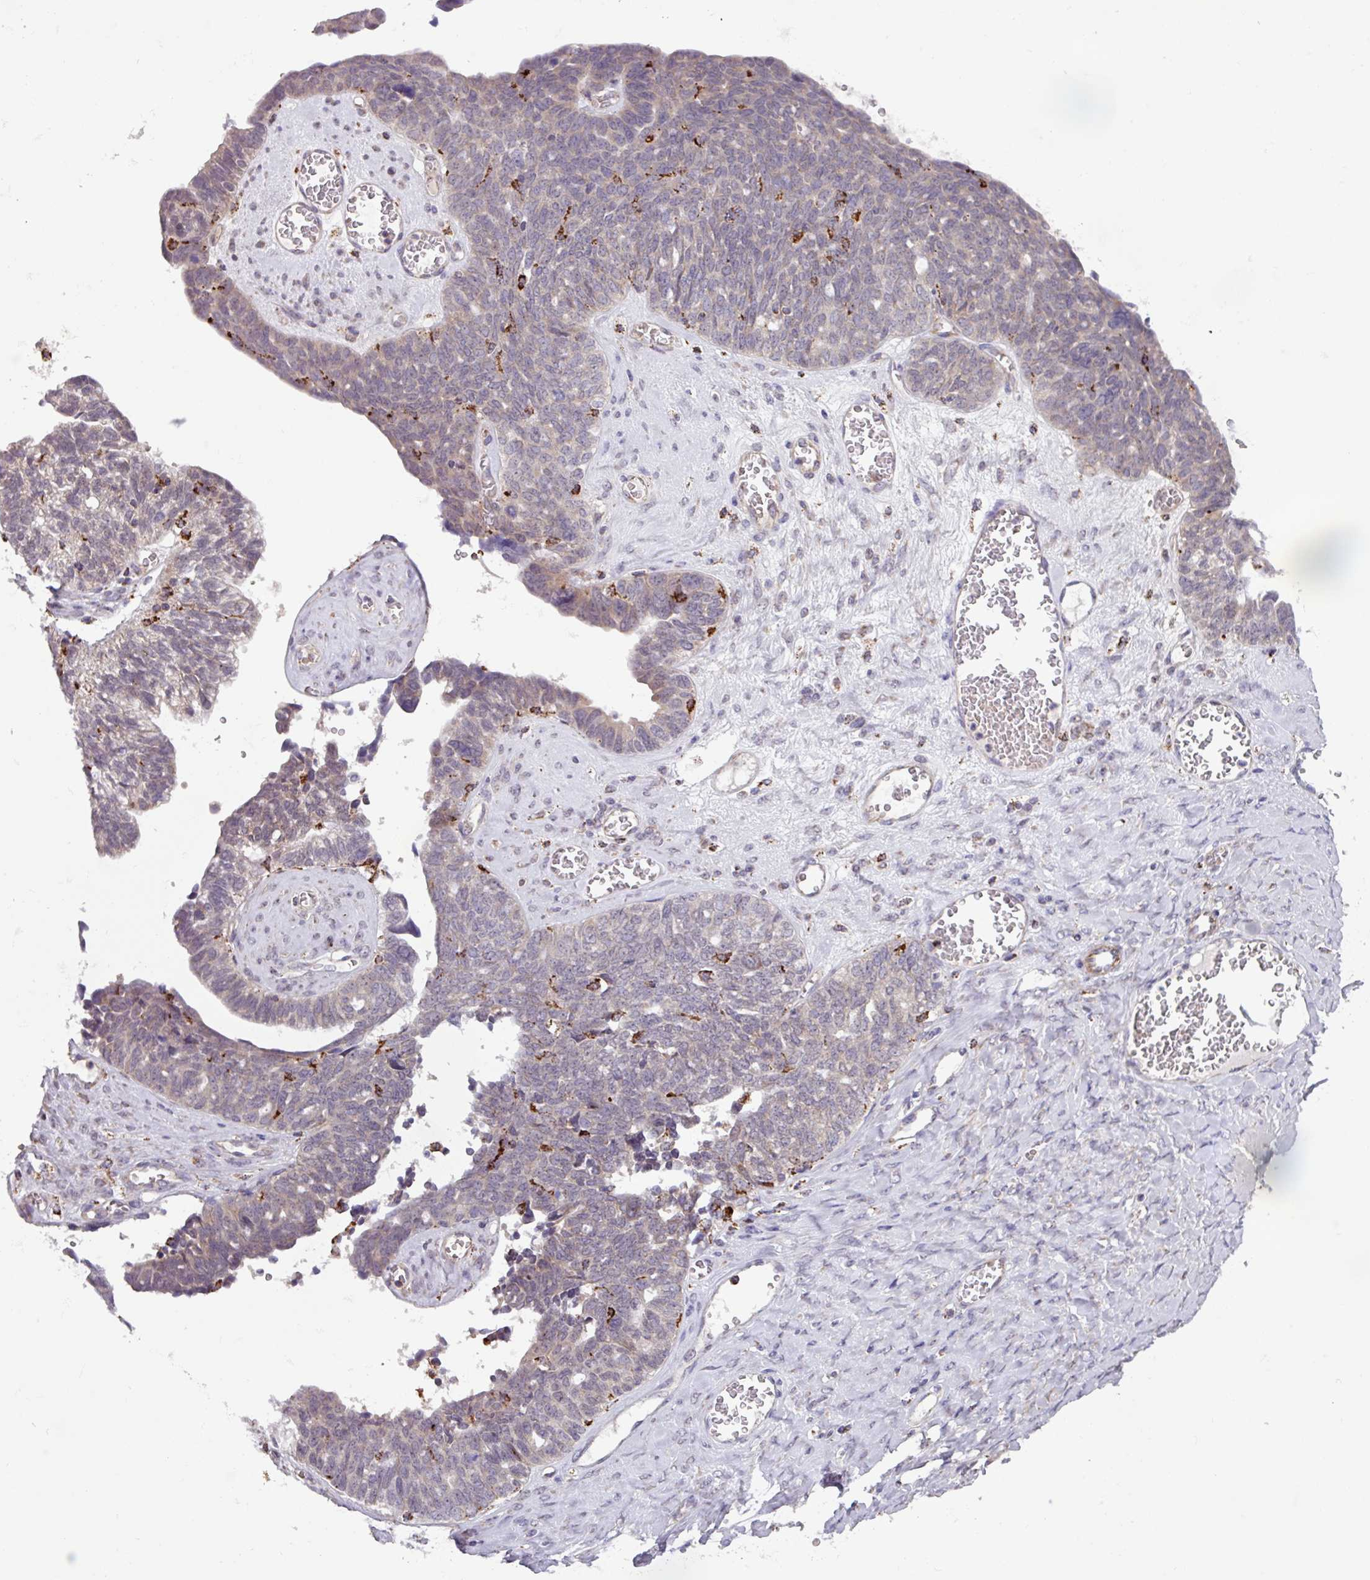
{"staining": {"intensity": "negative", "quantity": "none", "location": "none"}, "tissue": "ovarian cancer", "cell_type": "Tumor cells", "image_type": "cancer", "snomed": [{"axis": "morphology", "description": "Cystadenocarcinoma, serous, NOS"}, {"axis": "topography", "description": "Ovary"}], "caption": "High magnification brightfield microscopy of ovarian serous cystadenocarcinoma stained with DAB (3,3'-diaminobenzidine) (brown) and counterstained with hematoxylin (blue): tumor cells show no significant expression.", "gene": "AKIRIN1", "patient": {"sex": "female", "age": 79}}